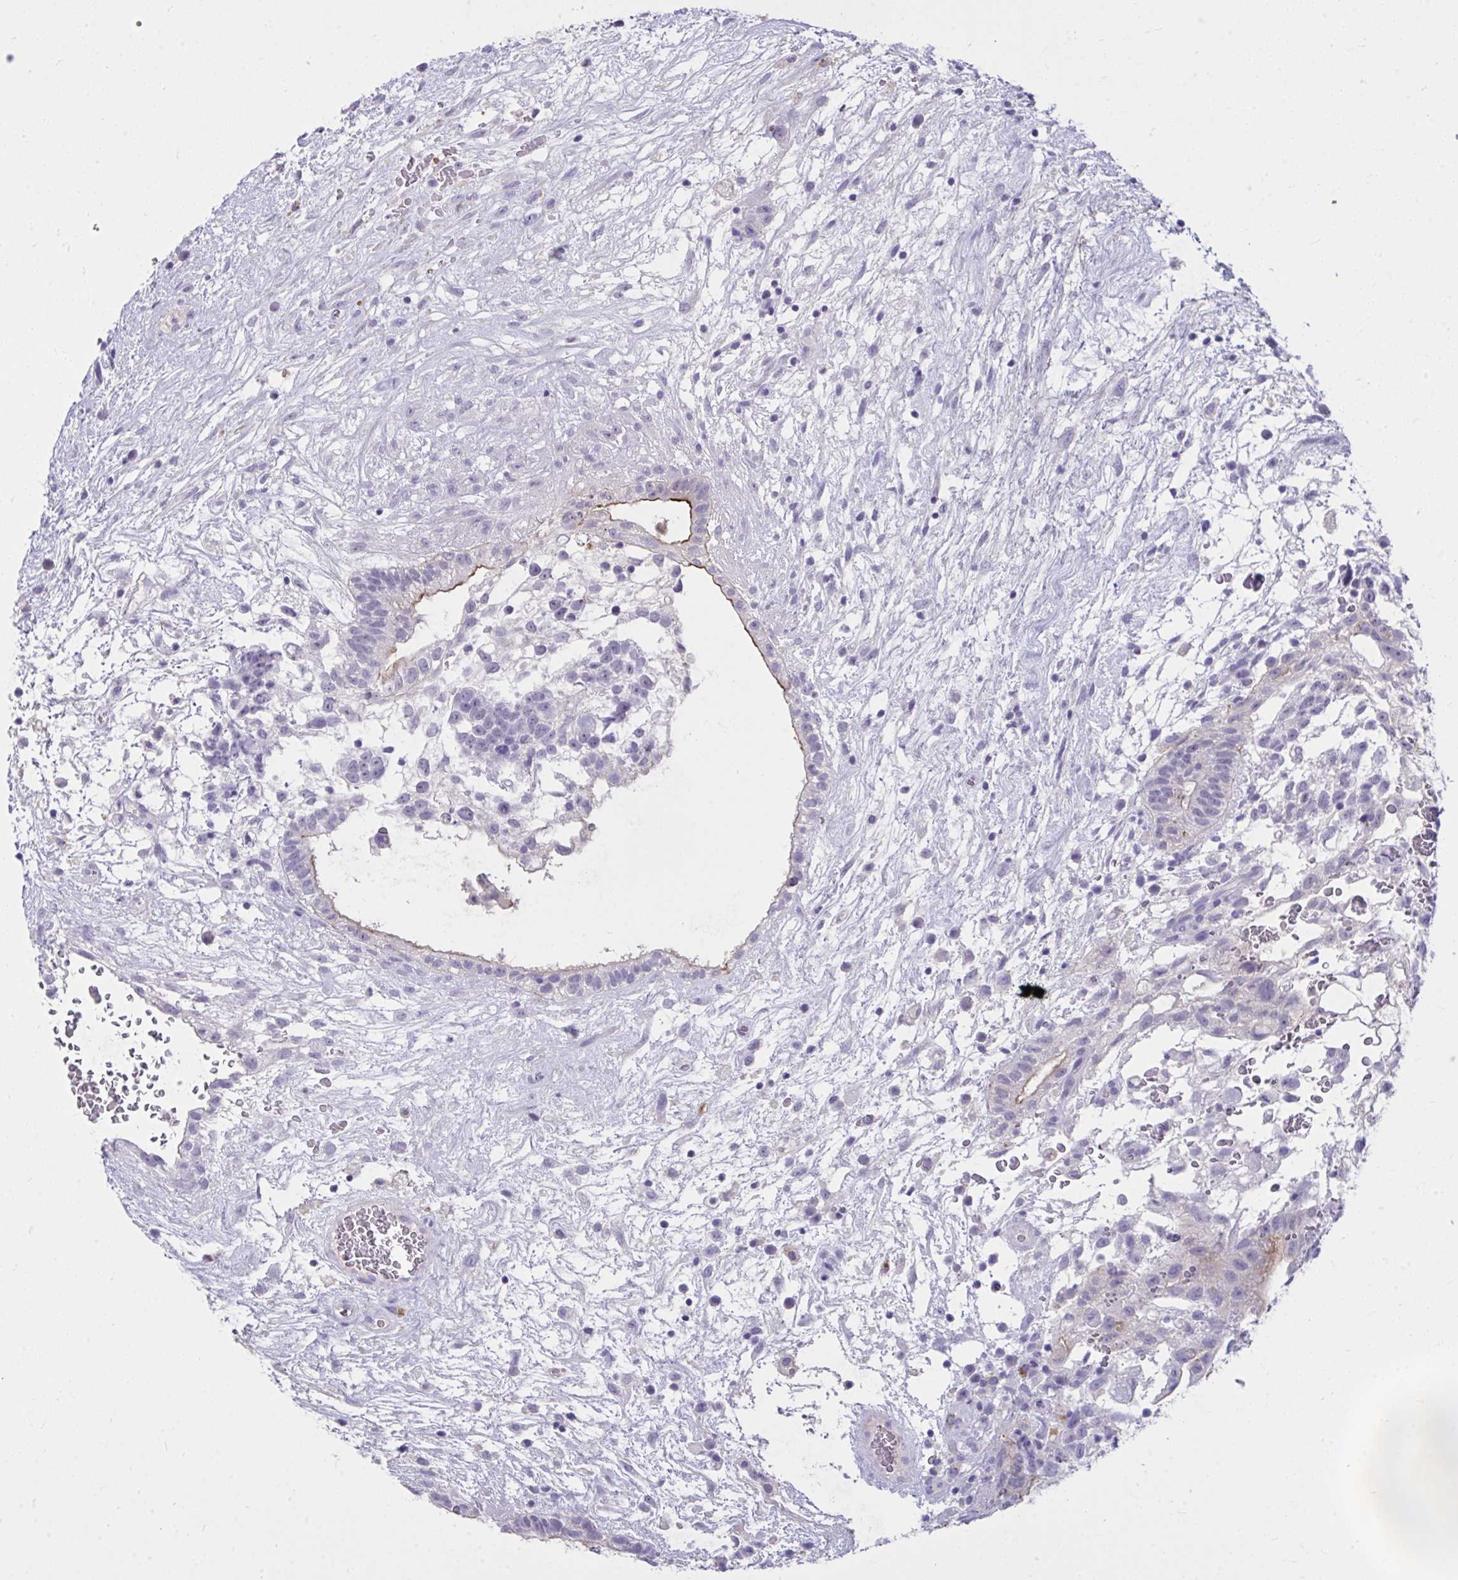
{"staining": {"intensity": "strong", "quantity": "<25%", "location": "cytoplasmic/membranous"}, "tissue": "testis cancer", "cell_type": "Tumor cells", "image_type": "cancer", "snomed": [{"axis": "morphology", "description": "Normal tissue, NOS"}, {"axis": "morphology", "description": "Carcinoma, Embryonal, NOS"}, {"axis": "topography", "description": "Testis"}], "caption": "Immunohistochemical staining of human testis cancer exhibits strong cytoplasmic/membranous protein expression in approximately <25% of tumor cells. (Stains: DAB (3,3'-diaminobenzidine) in brown, nuclei in blue, Microscopy: brightfield microscopy at high magnification).", "gene": "PIGZ", "patient": {"sex": "male", "age": 32}}